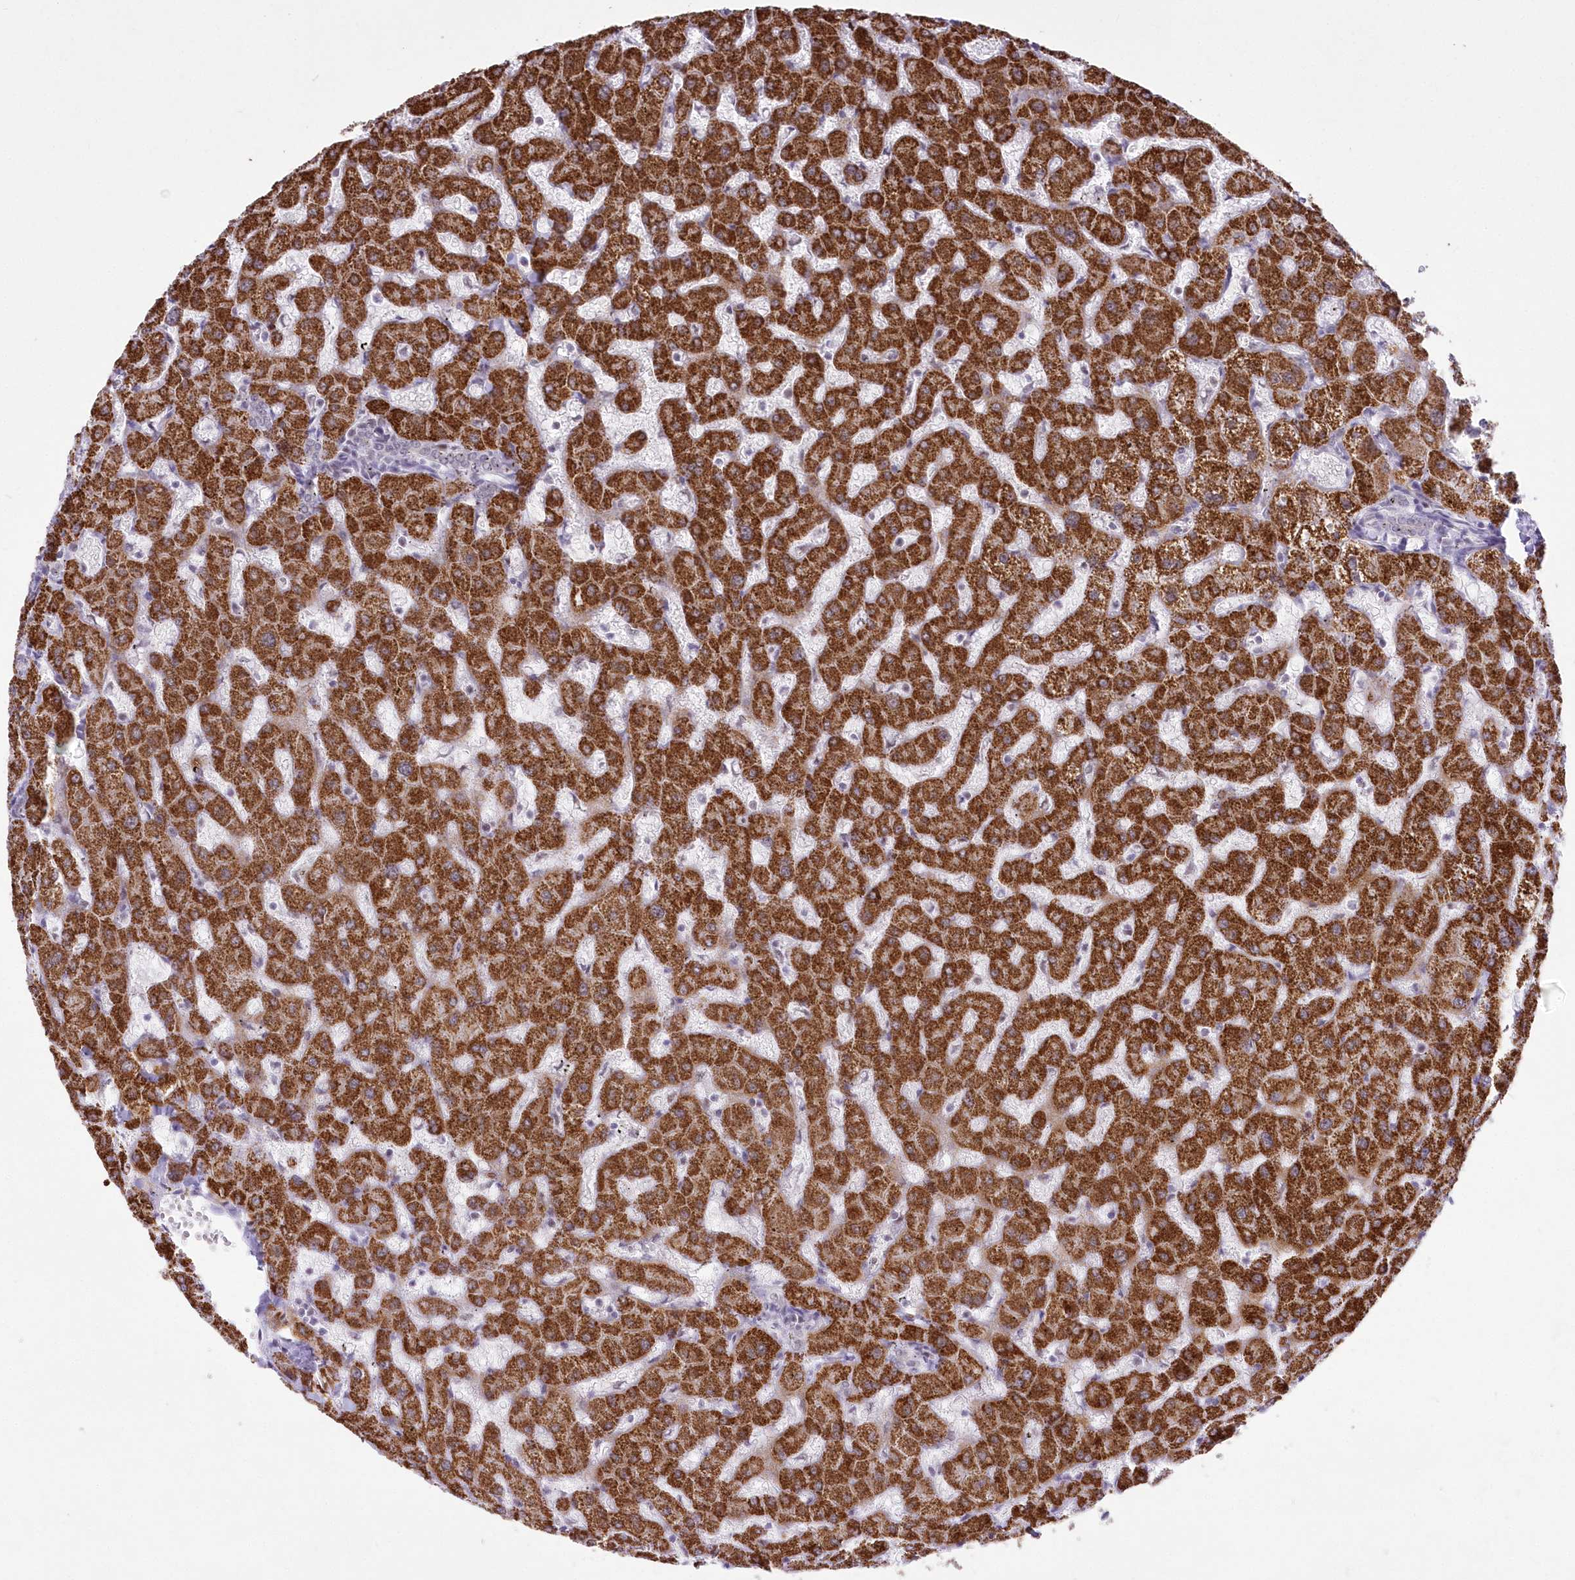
{"staining": {"intensity": "negative", "quantity": "none", "location": "none"}, "tissue": "liver", "cell_type": "Cholangiocytes", "image_type": "normal", "snomed": [{"axis": "morphology", "description": "Normal tissue, NOS"}, {"axis": "topography", "description": "Liver"}], "caption": "High magnification brightfield microscopy of normal liver stained with DAB (3,3'-diaminobenzidine) (brown) and counterstained with hematoxylin (blue): cholangiocytes show no significant staining. (Immunohistochemistry (ihc), brightfield microscopy, high magnification).", "gene": "NSUN2", "patient": {"sex": "female", "age": 63}}